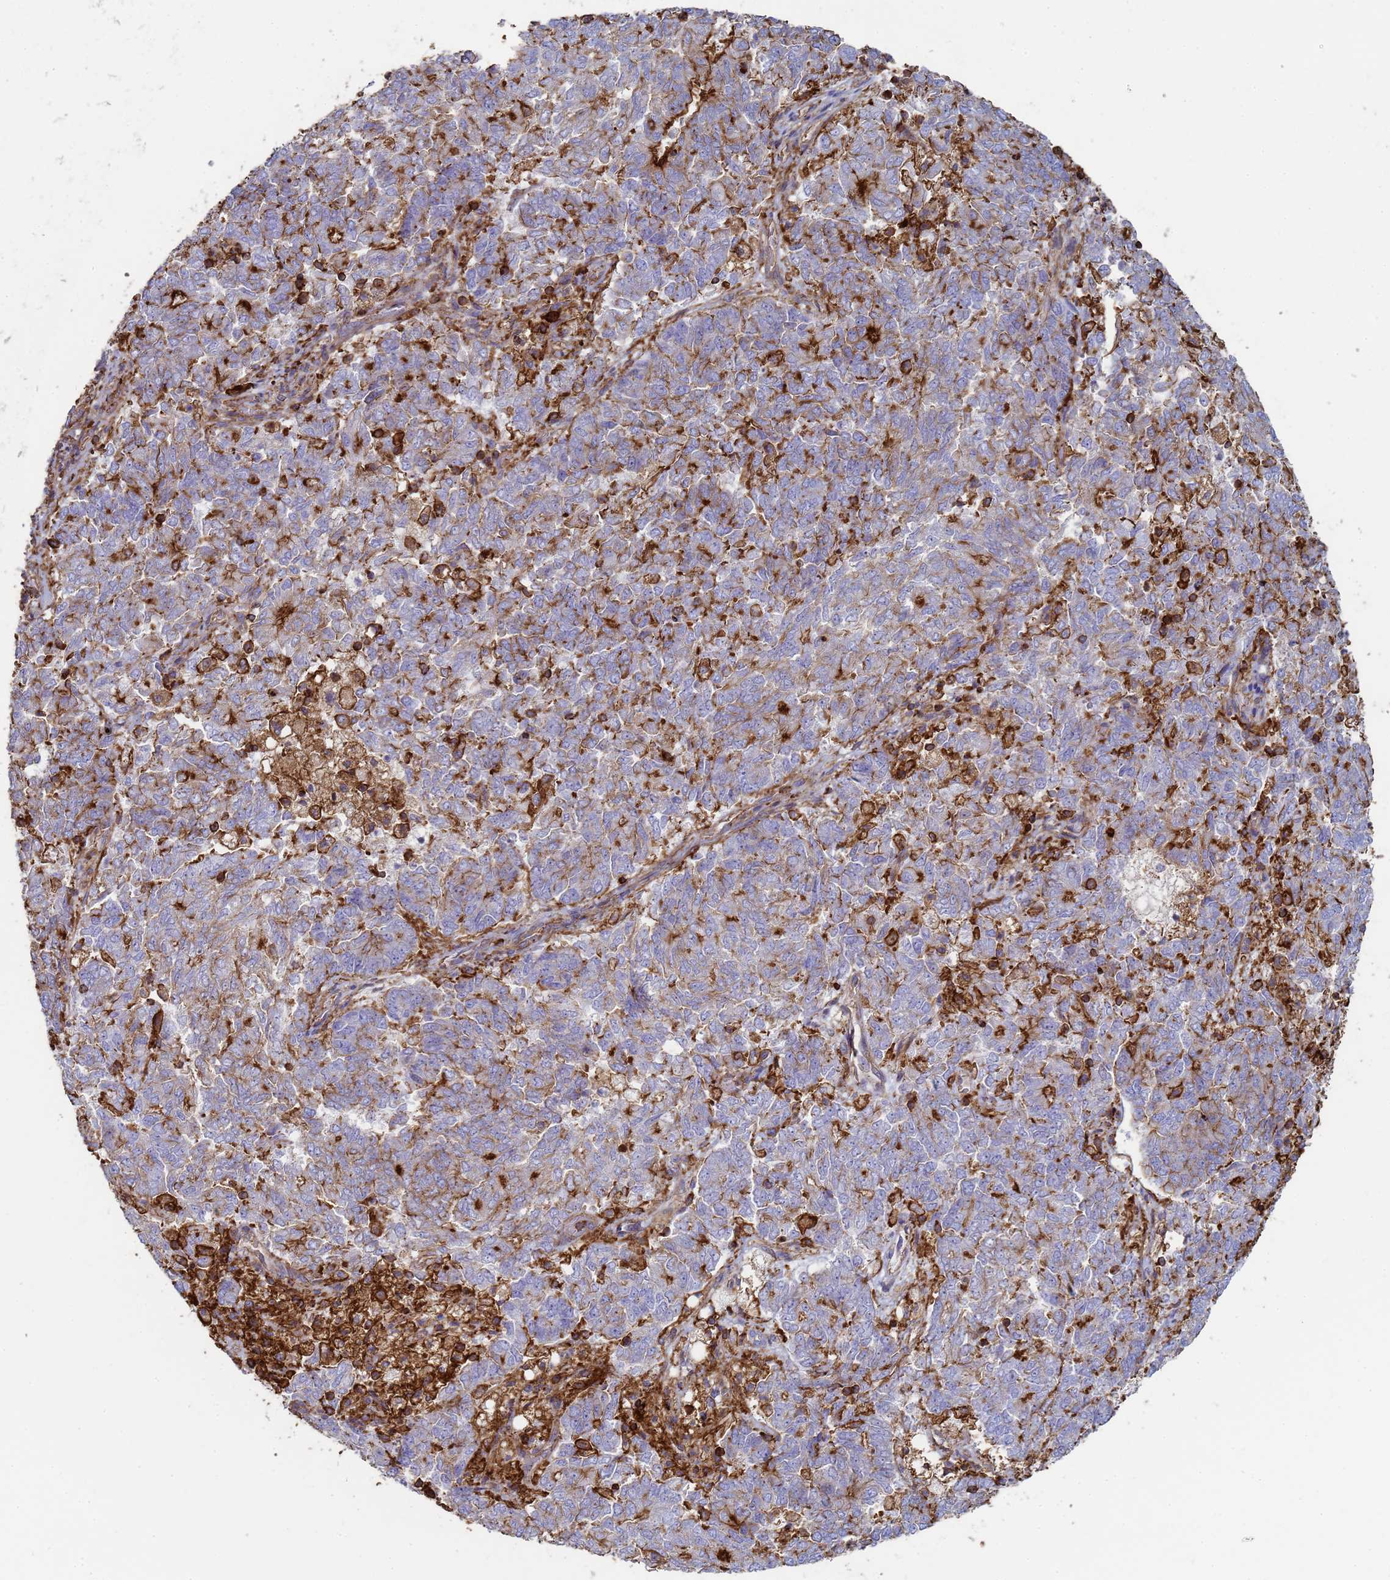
{"staining": {"intensity": "weak", "quantity": "<25%", "location": "cytoplasmic/membranous"}, "tissue": "endometrial cancer", "cell_type": "Tumor cells", "image_type": "cancer", "snomed": [{"axis": "morphology", "description": "Adenocarcinoma, NOS"}, {"axis": "topography", "description": "Endometrium"}], "caption": "This photomicrograph is of adenocarcinoma (endometrial) stained with immunohistochemistry (IHC) to label a protein in brown with the nuclei are counter-stained blue. There is no staining in tumor cells. (DAB immunohistochemistry (IHC) visualized using brightfield microscopy, high magnification).", "gene": "ACTB", "patient": {"sex": "female", "age": 80}}